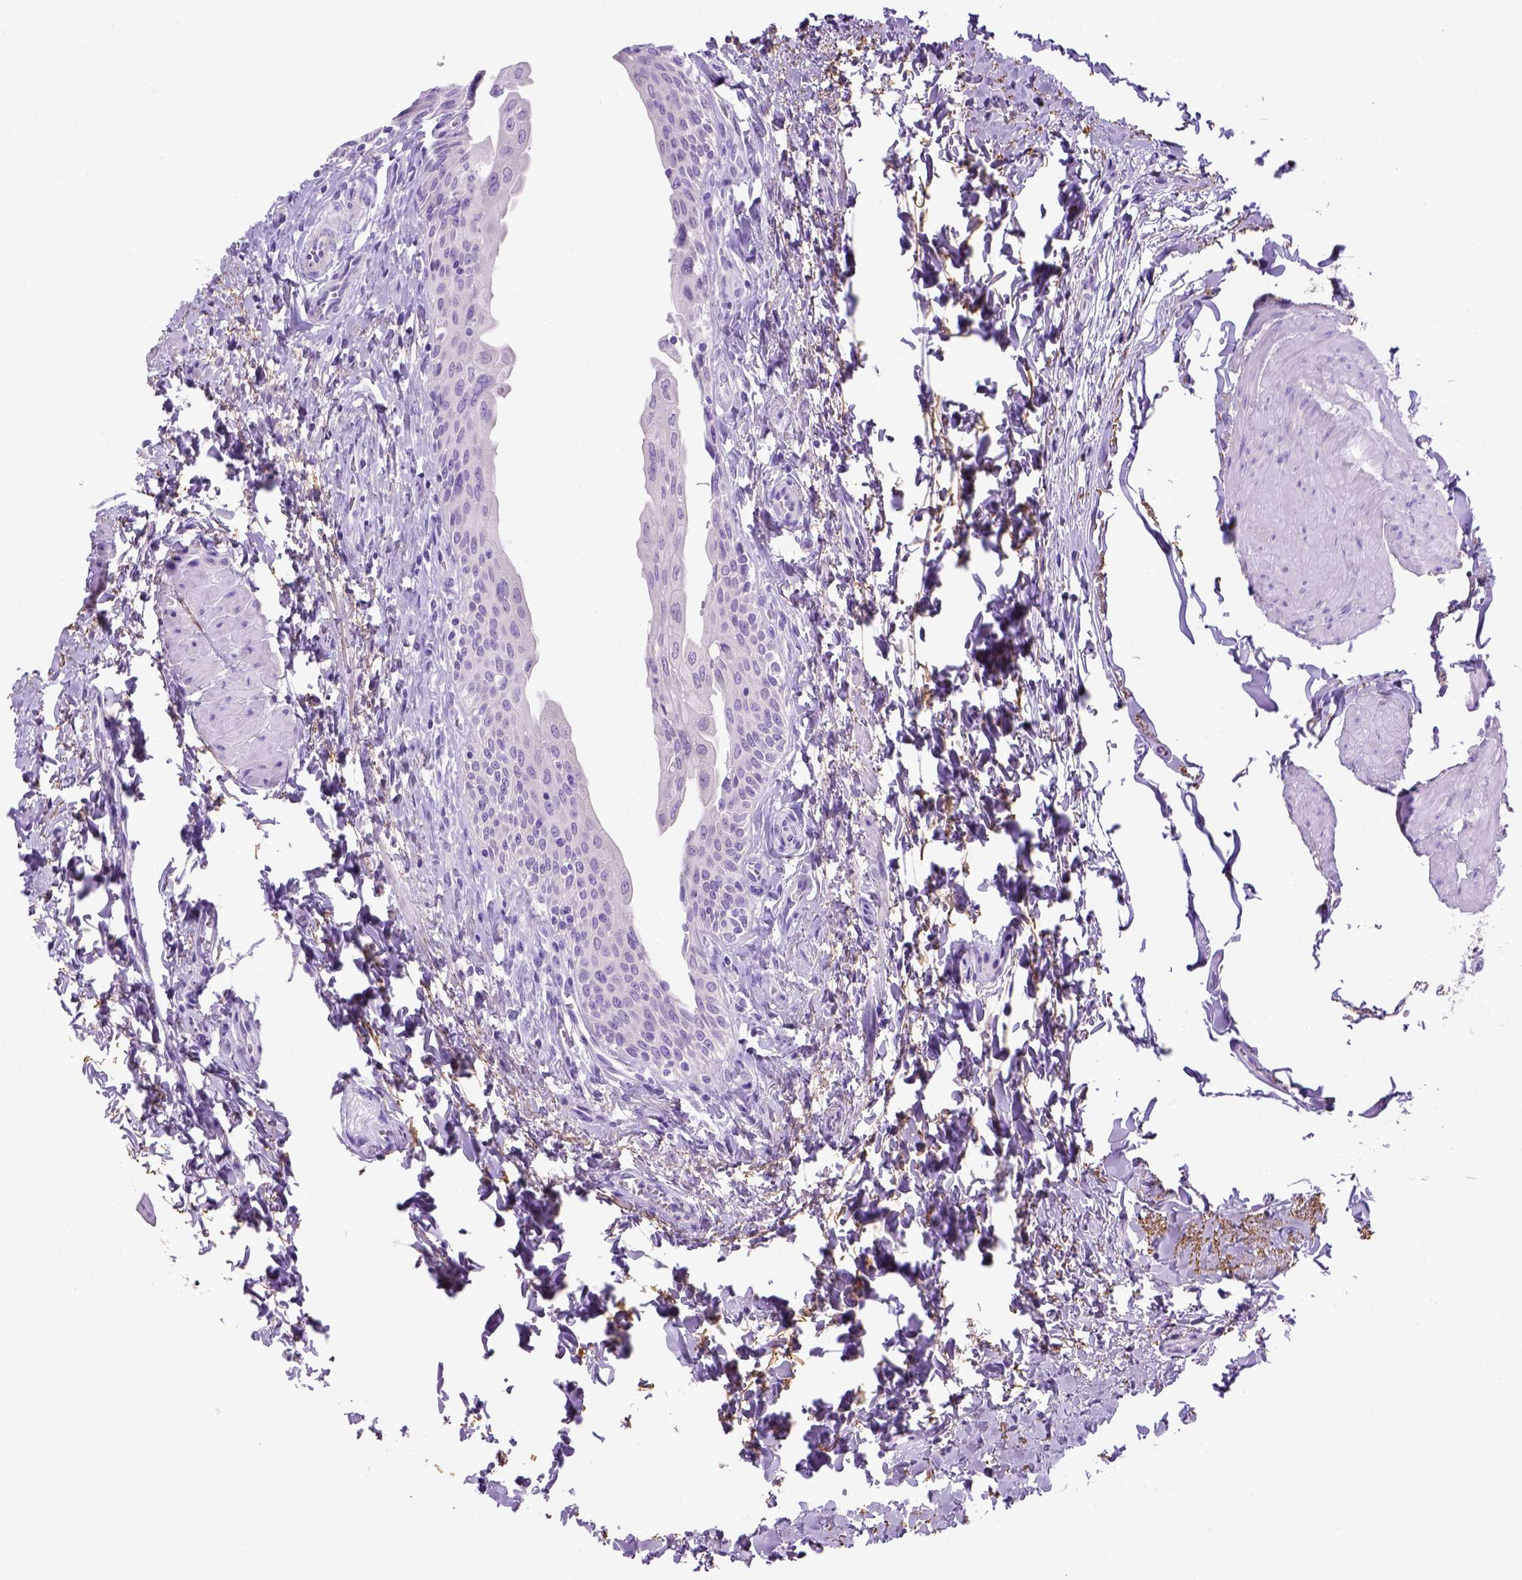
{"staining": {"intensity": "negative", "quantity": "none", "location": "none"}, "tissue": "urinary bladder", "cell_type": "Urothelial cells", "image_type": "normal", "snomed": [{"axis": "morphology", "description": "Normal tissue, NOS"}, {"axis": "topography", "description": "Urinary bladder"}], "caption": "Immunohistochemical staining of normal human urinary bladder displays no significant expression in urothelial cells.", "gene": "SIRPD", "patient": {"sex": "male", "age": 56}}